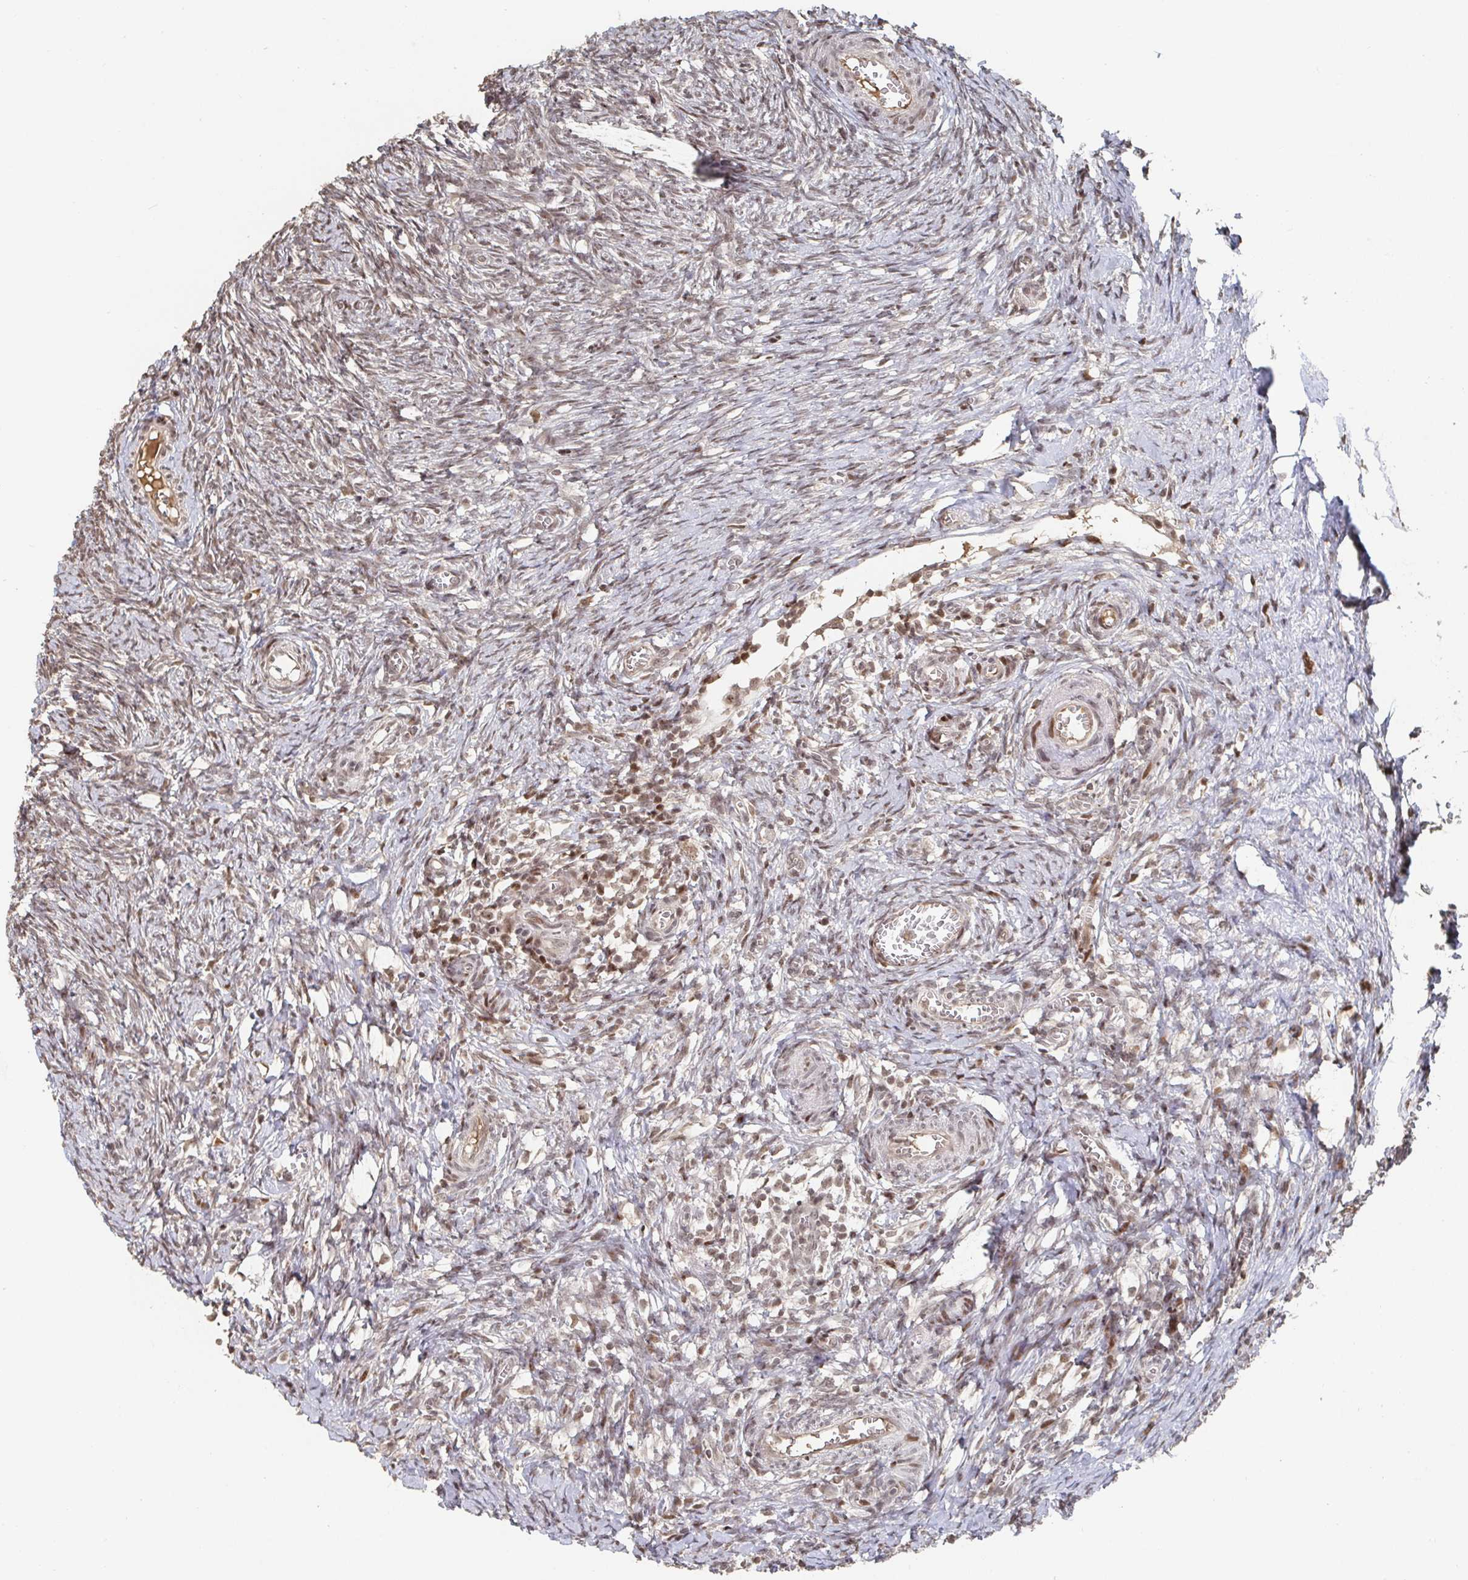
{"staining": {"intensity": "moderate", "quantity": ">75%", "location": "nuclear"}, "tissue": "ovary", "cell_type": "Follicle cells", "image_type": "normal", "snomed": [{"axis": "morphology", "description": "Normal tissue, NOS"}, {"axis": "topography", "description": "Ovary"}], "caption": "Immunohistochemical staining of benign human ovary reveals moderate nuclear protein expression in about >75% of follicle cells. (brown staining indicates protein expression, while blue staining denotes nuclei).", "gene": "ZDHHC12", "patient": {"sex": "female", "age": 41}}